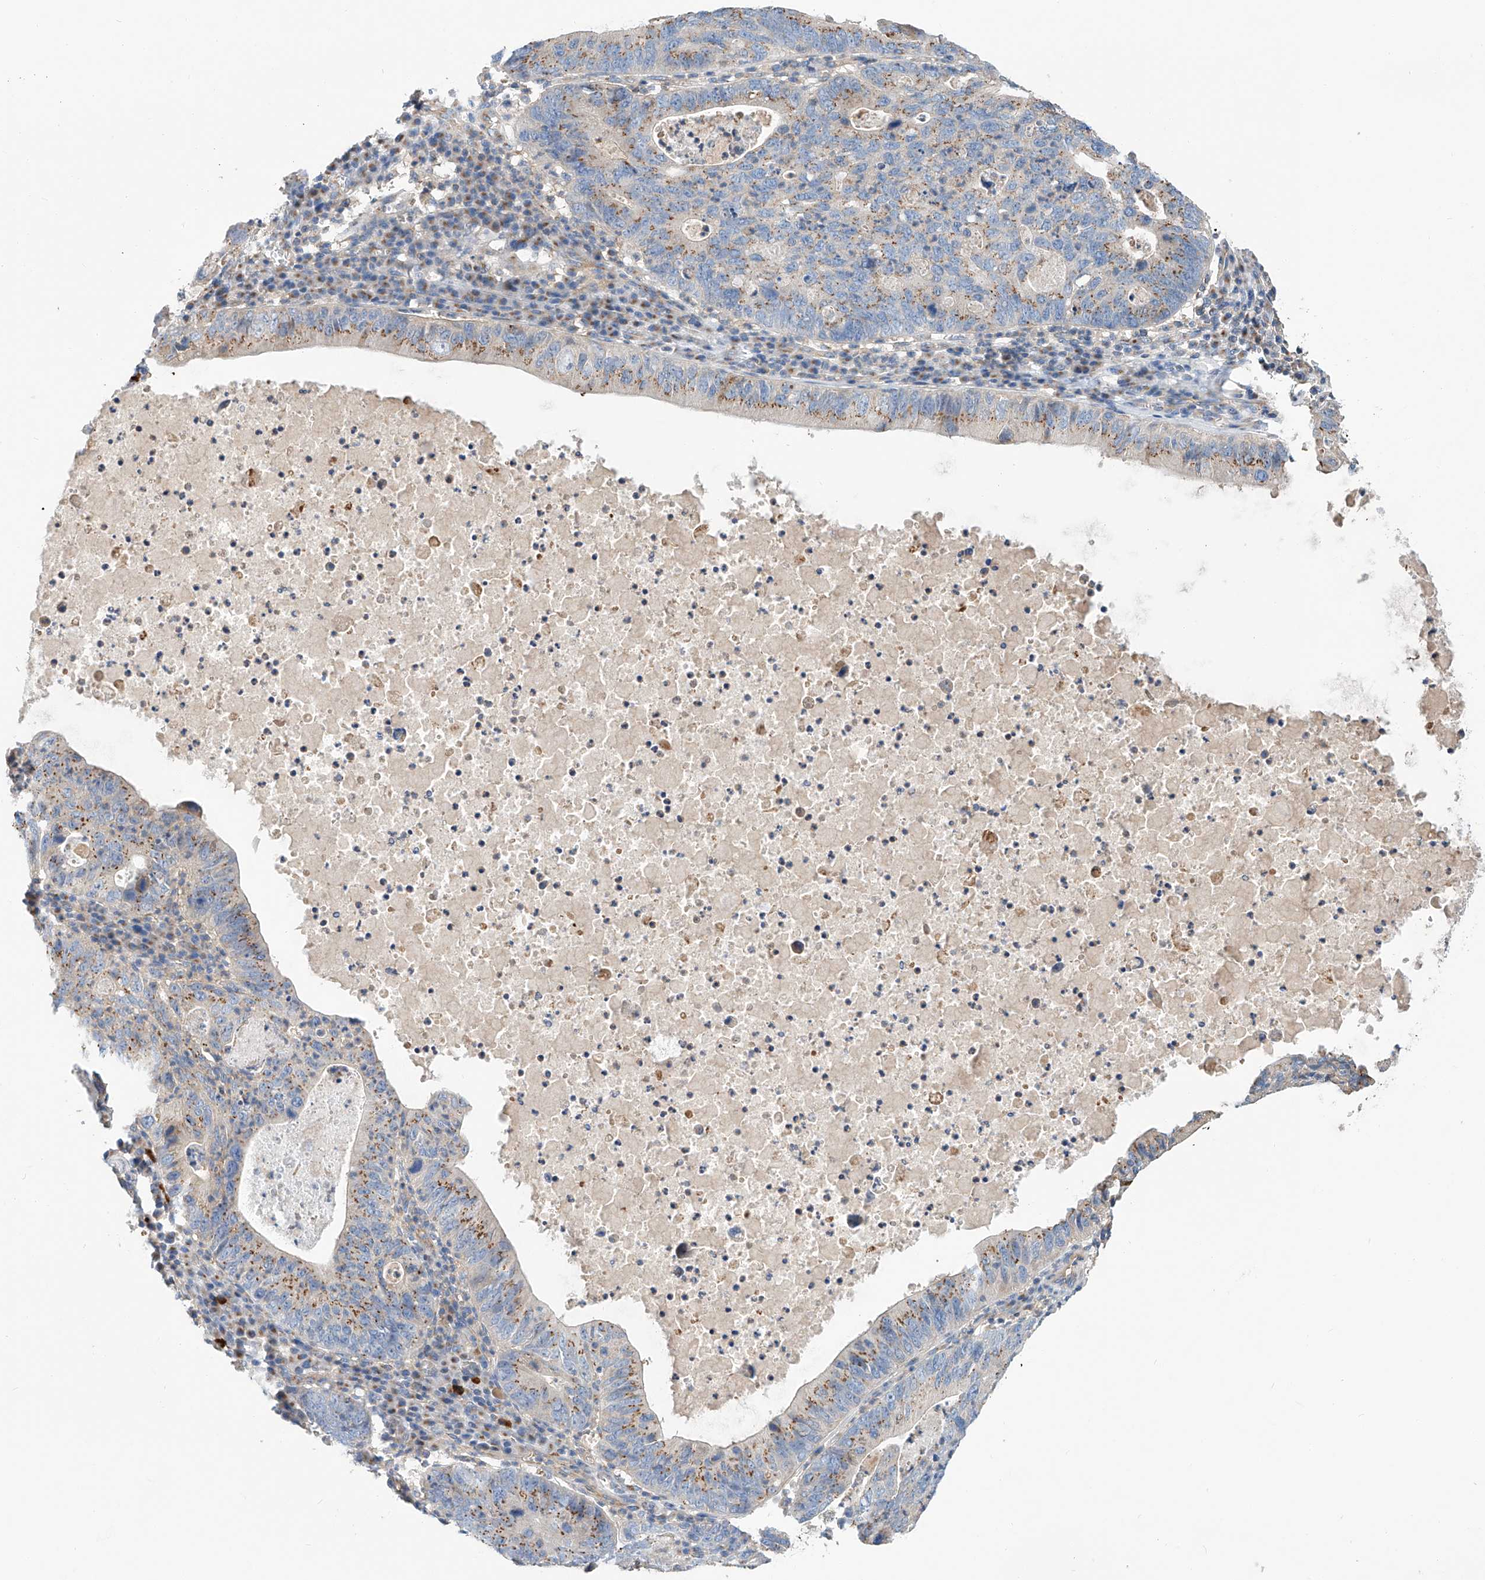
{"staining": {"intensity": "moderate", "quantity": "25%-75%", "location": "cytoplasmic/membranous"}, "tissue": "stomach cancer", "cell_type": "Tumor cells", "image_type": "cancer", "snomed": [{"axis": "morphology", "description": "Adenocarcinoma, NOS"}, {"axis": "topography", "description": "Stomach"}], "caption": "This image exhibits immunohistochemistry (IHC) staining of adenocarcinoma (stomach), with medium moderate cytoplasmic/membranous positivity in approximately 25%-75% of tumor cells.", "gene": "SLC22A7", "patient": {"sex": "male", "age": 59}}